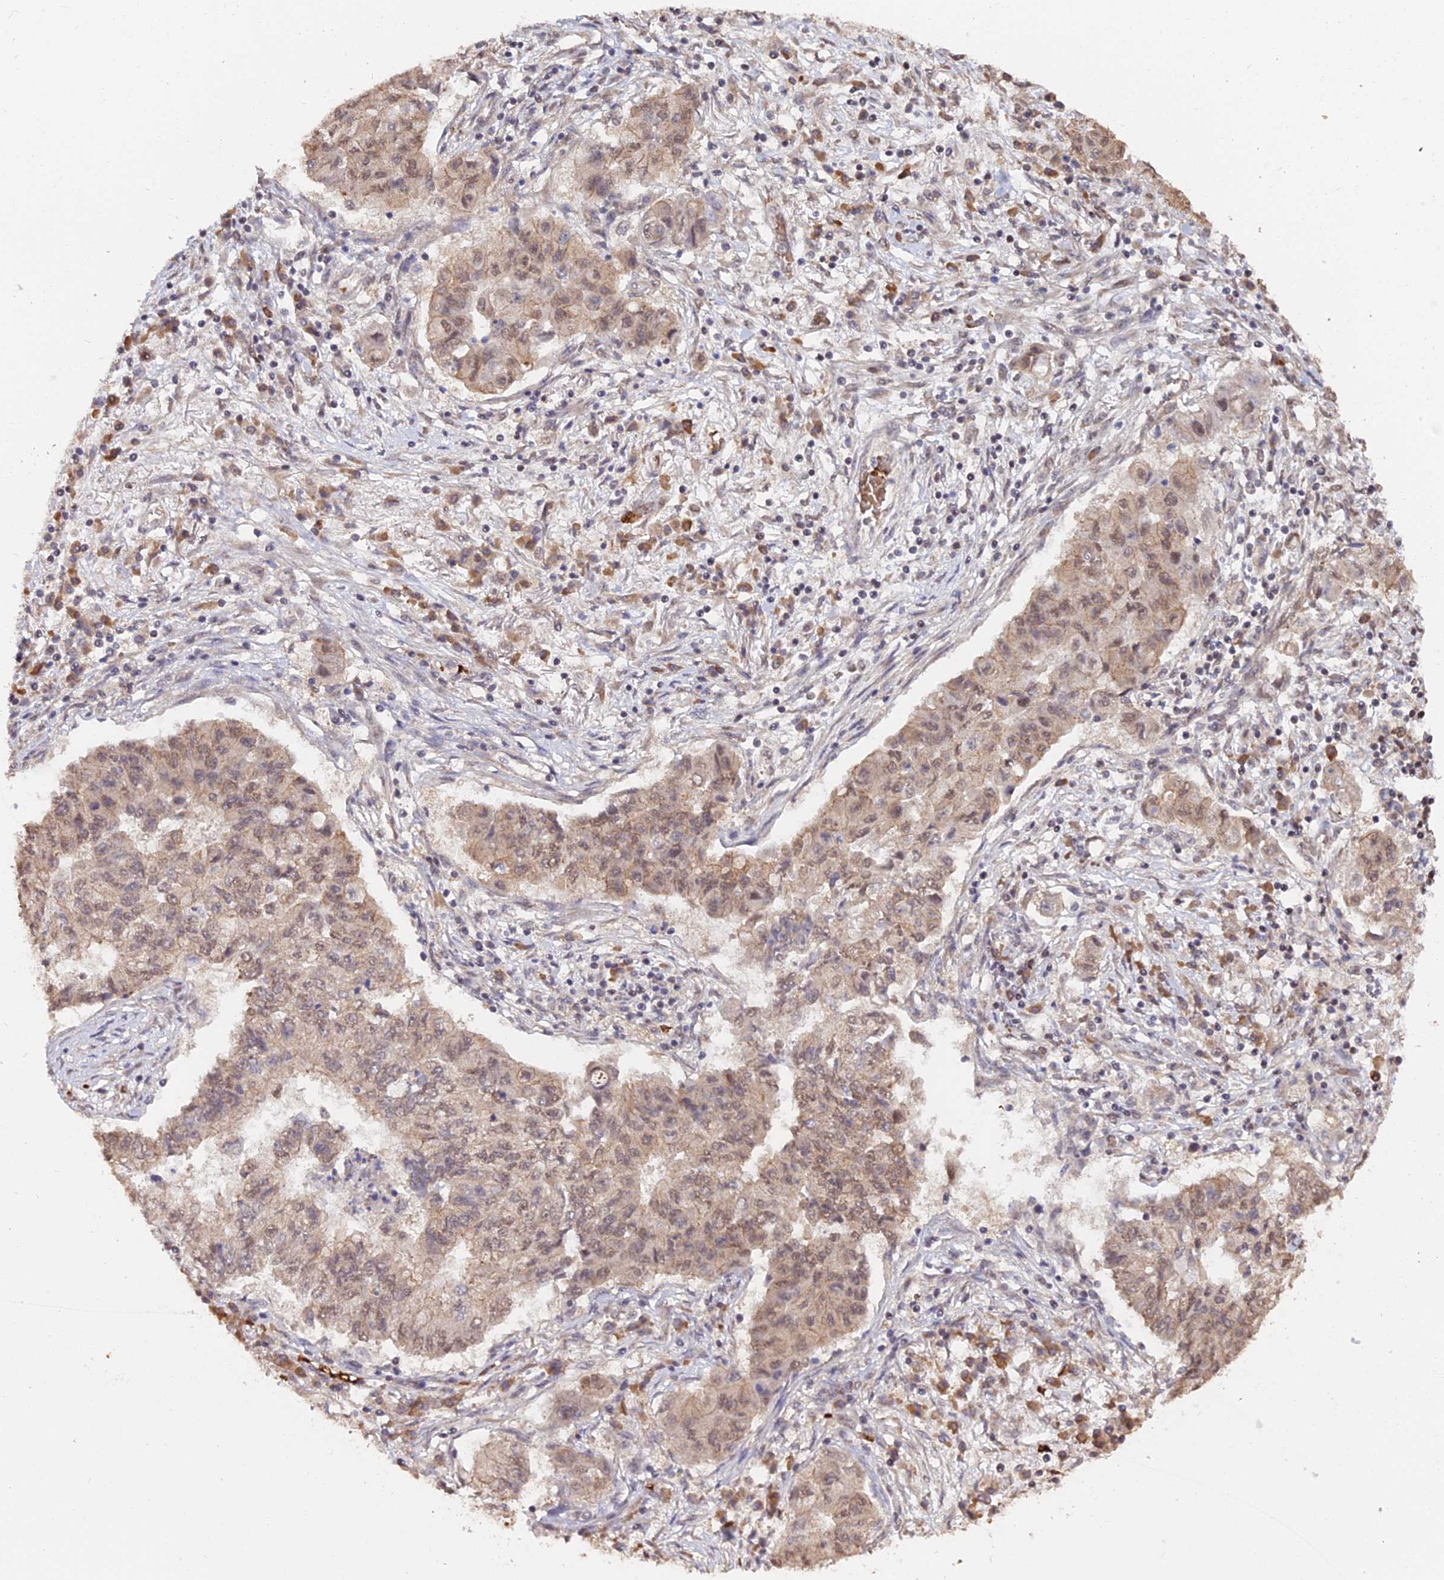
{"staining": {"intensity": "weak", "quantity": "25%-75%", "location": "cytoplasmic/membranous,nuclear"}, "tissue": "lung cancer", "cell_type": "Tumor cells", "image_type": "cancer", "snomed": [{"axis": "morphology", "description": "Squamous cell carcinoma, NOS"}, {"axis": "topography", "description": "Lung"}], "caption": "Weak cytoplasmic/membranous and nuclear staining for a protein is appreciated in about 25%-75% of tumor cells of lung cancer (squamous cell carcinoma) using IHC.", "gene": "ZDBF2", "patient": {"sex": "male", "age": 74}}